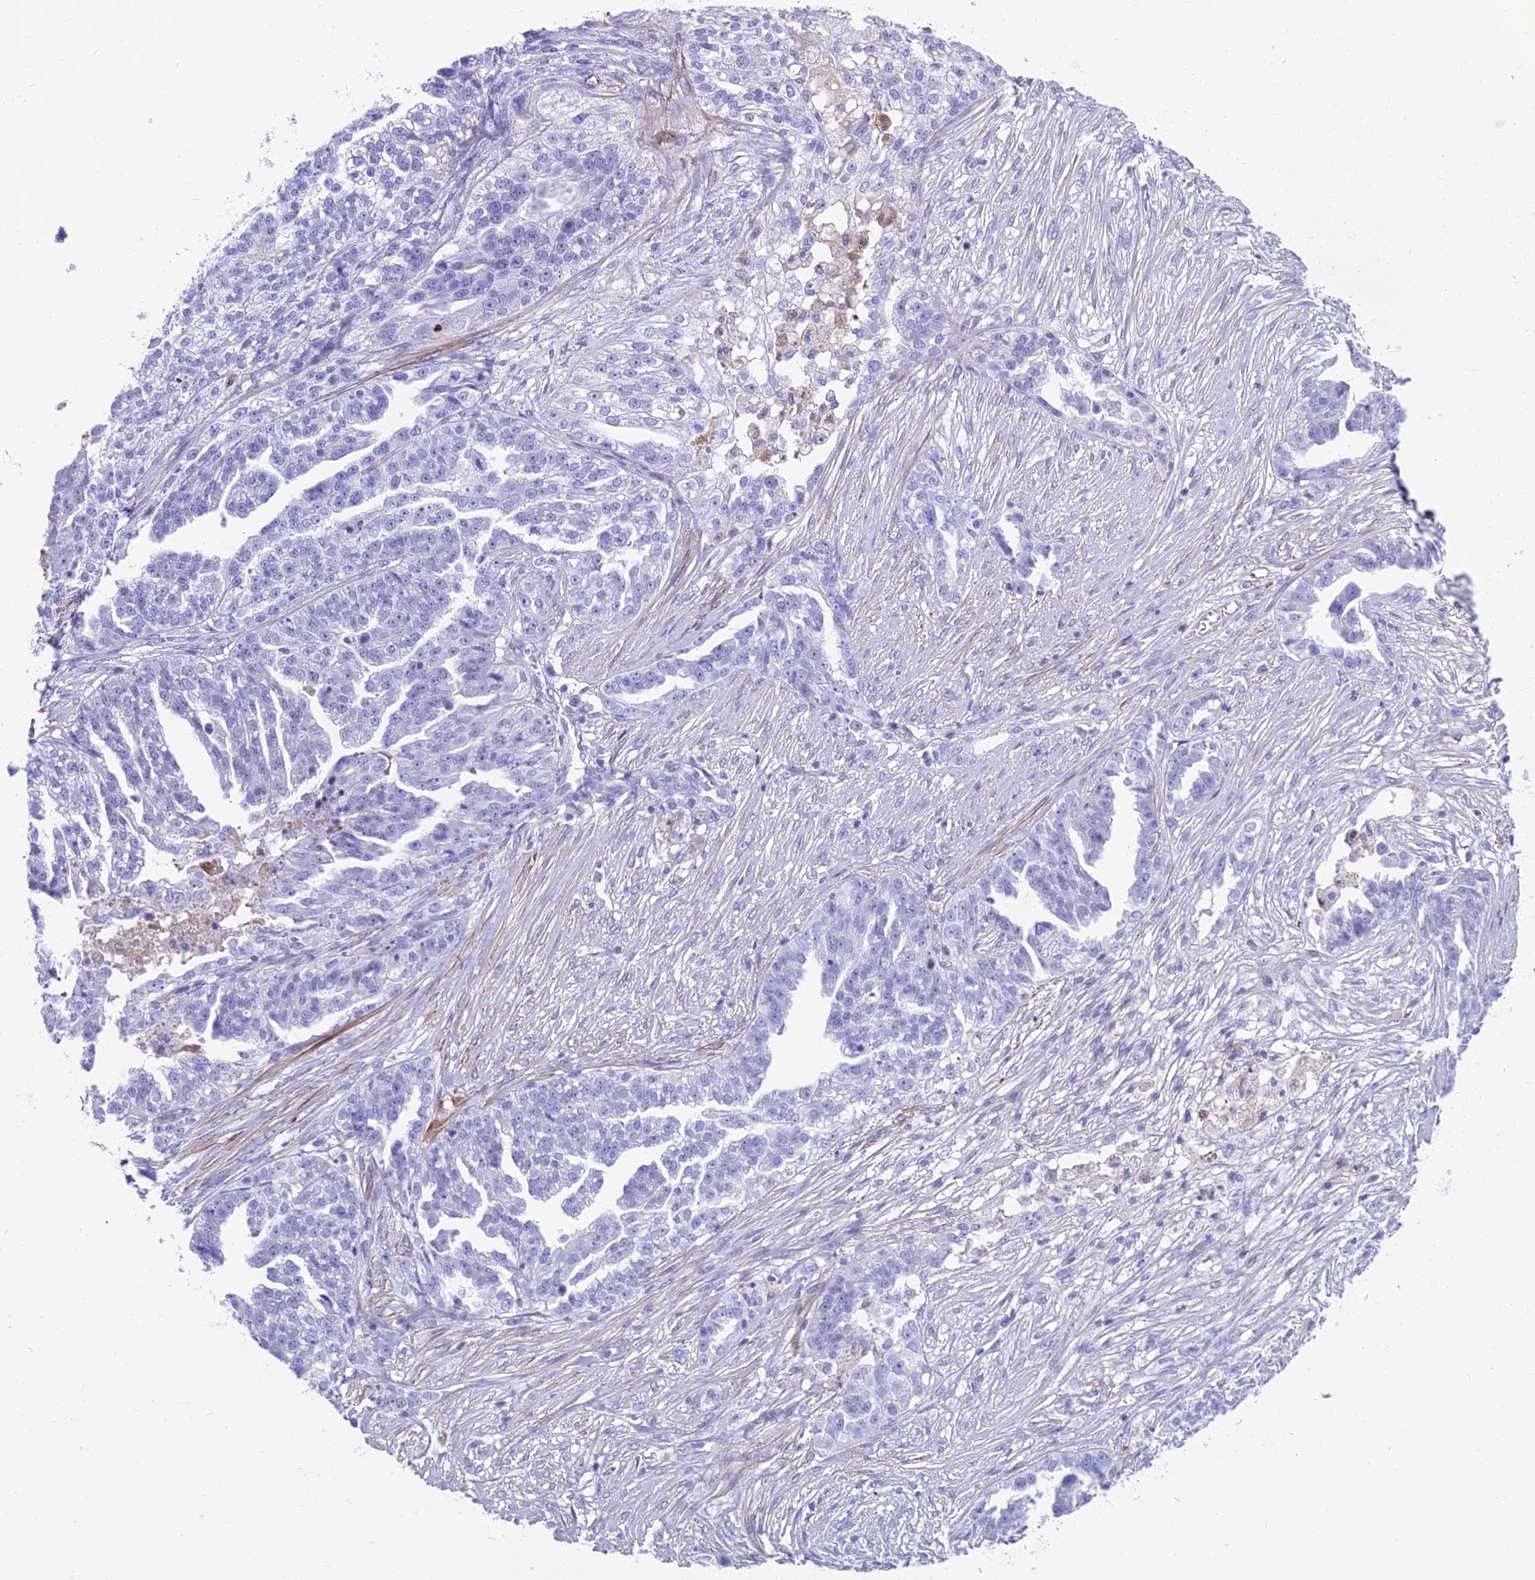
{"staining": {"intensity": "negative", "quantity": "none", "location": "none"}, "tissue": "ovarian cancer", "cell_type": "Tumor cells", "image_type": "cancer", "snomed": [{"axis": "morphology", "description": "Cystadenocarcinoma, serous, NOS"}, {"axis": "topography", "description": "Ovary"}], "caption": "Photomicrograph shows no significant protein staining in tumor cells of ovarian serous cystadenocarcinoma. (Stains: DAB (3,3'-diaminobenzidine) immunohistochemistry with hematoxylin counter stain, Microscopy: brightfield microscopy at high magnification).", "gene": "GNG11", "patient": {"sex": "female", "age": 58}}